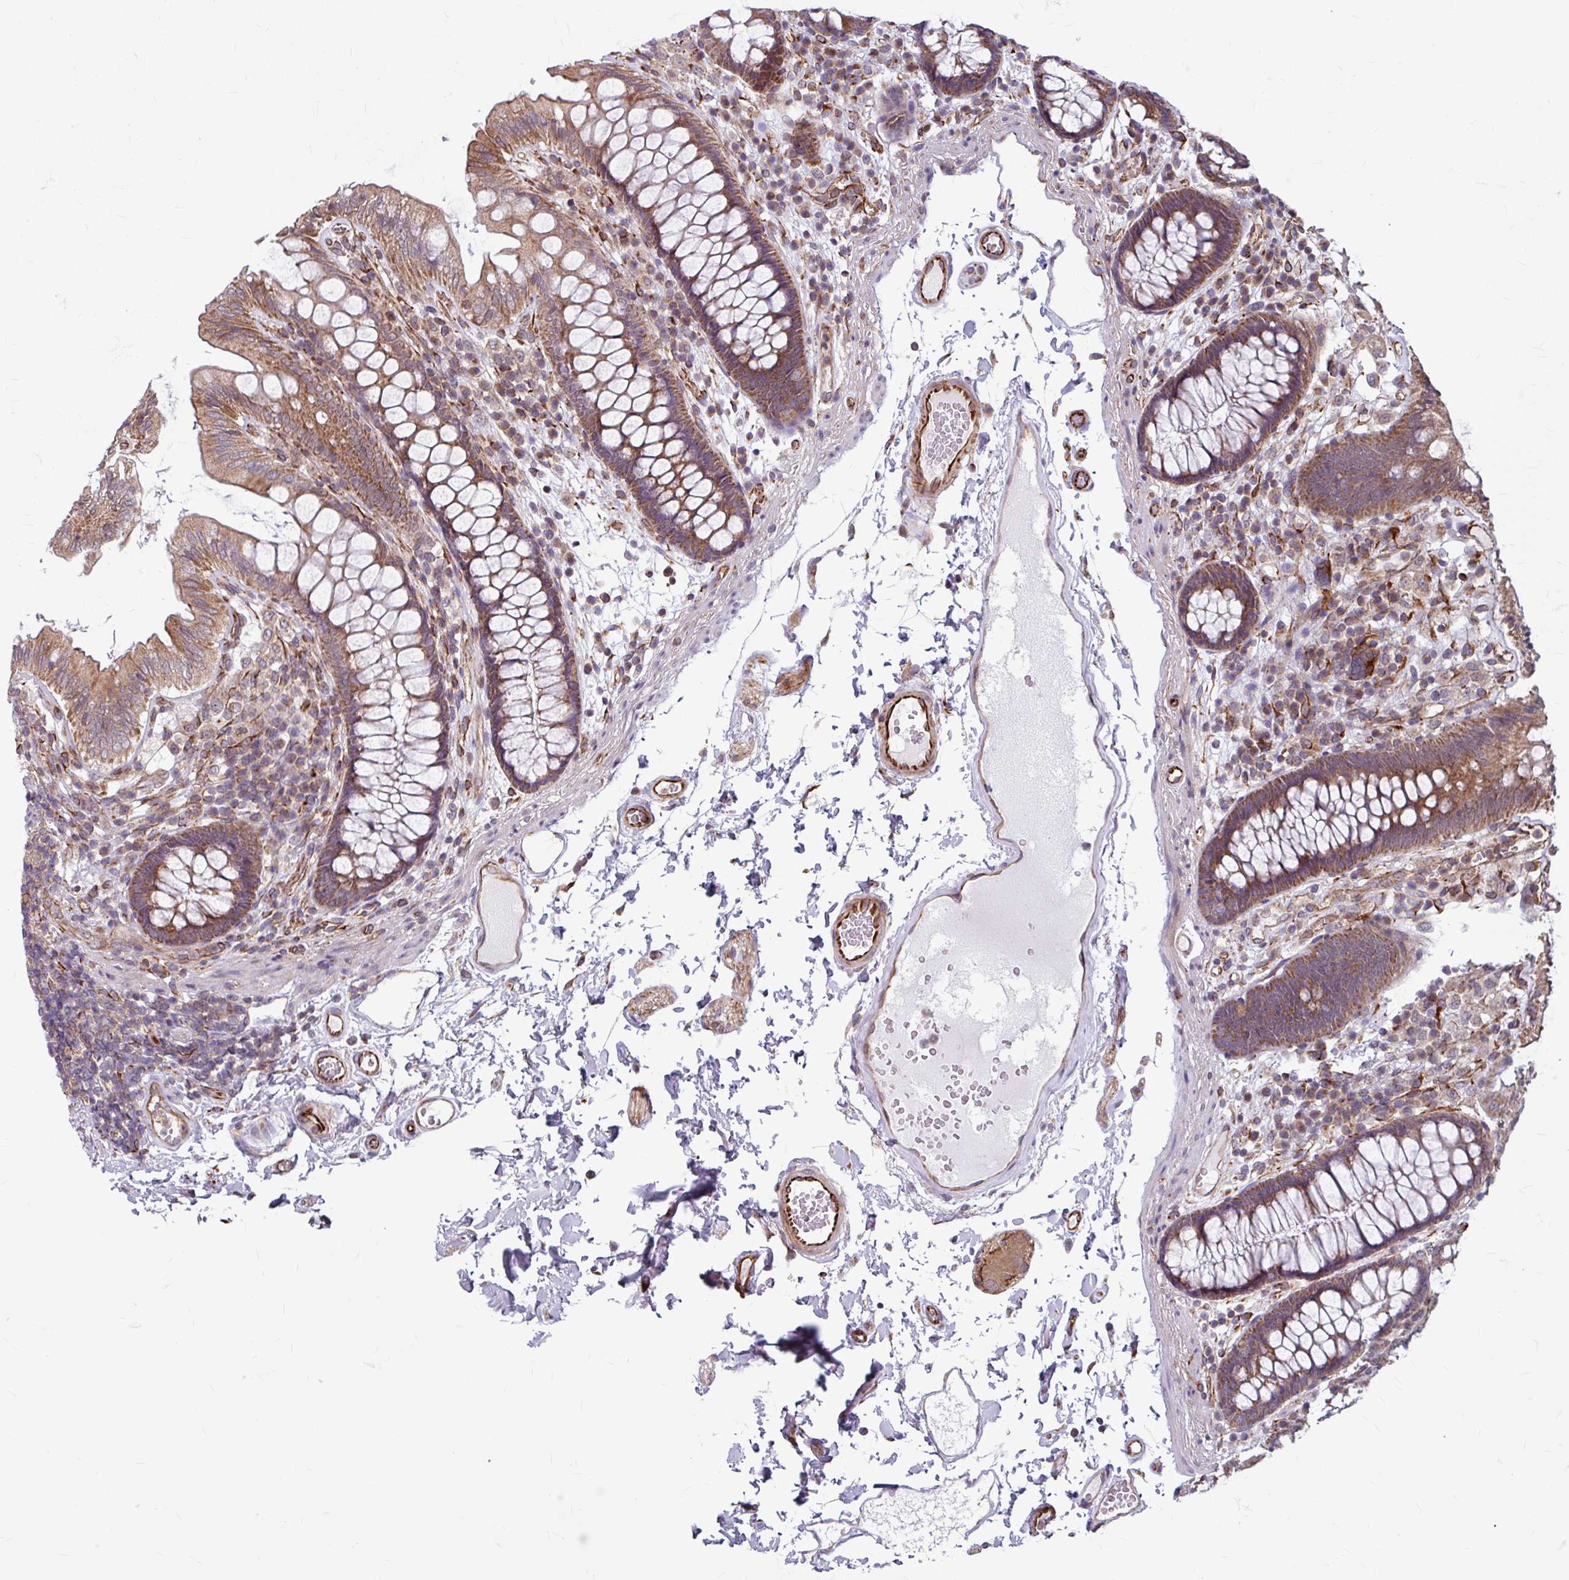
{"staining": {"intensity": "moderate", "quantity": ">75%", "location": "cytoplasmic/membranous"}, "tissue": "colon", "cell_type": "Endothelial cells", "image_type": "normal", "snomed": [{"axis": "morphology", "description": "Normal tissue, NOS"}, {"axis": "topography", "description": "Colon"}], "caption": "IHC micrograph of normal colon: colon stained using immunohistochemistry reveals medium levels of moderate protein expression localized specifically in the cytoplasmic/membranous of endothelial cells, appearing as a cytoplasmic/membranous brown color.", "gene": "DAAM2", "patient": {"sex": "male", "age": 84}}